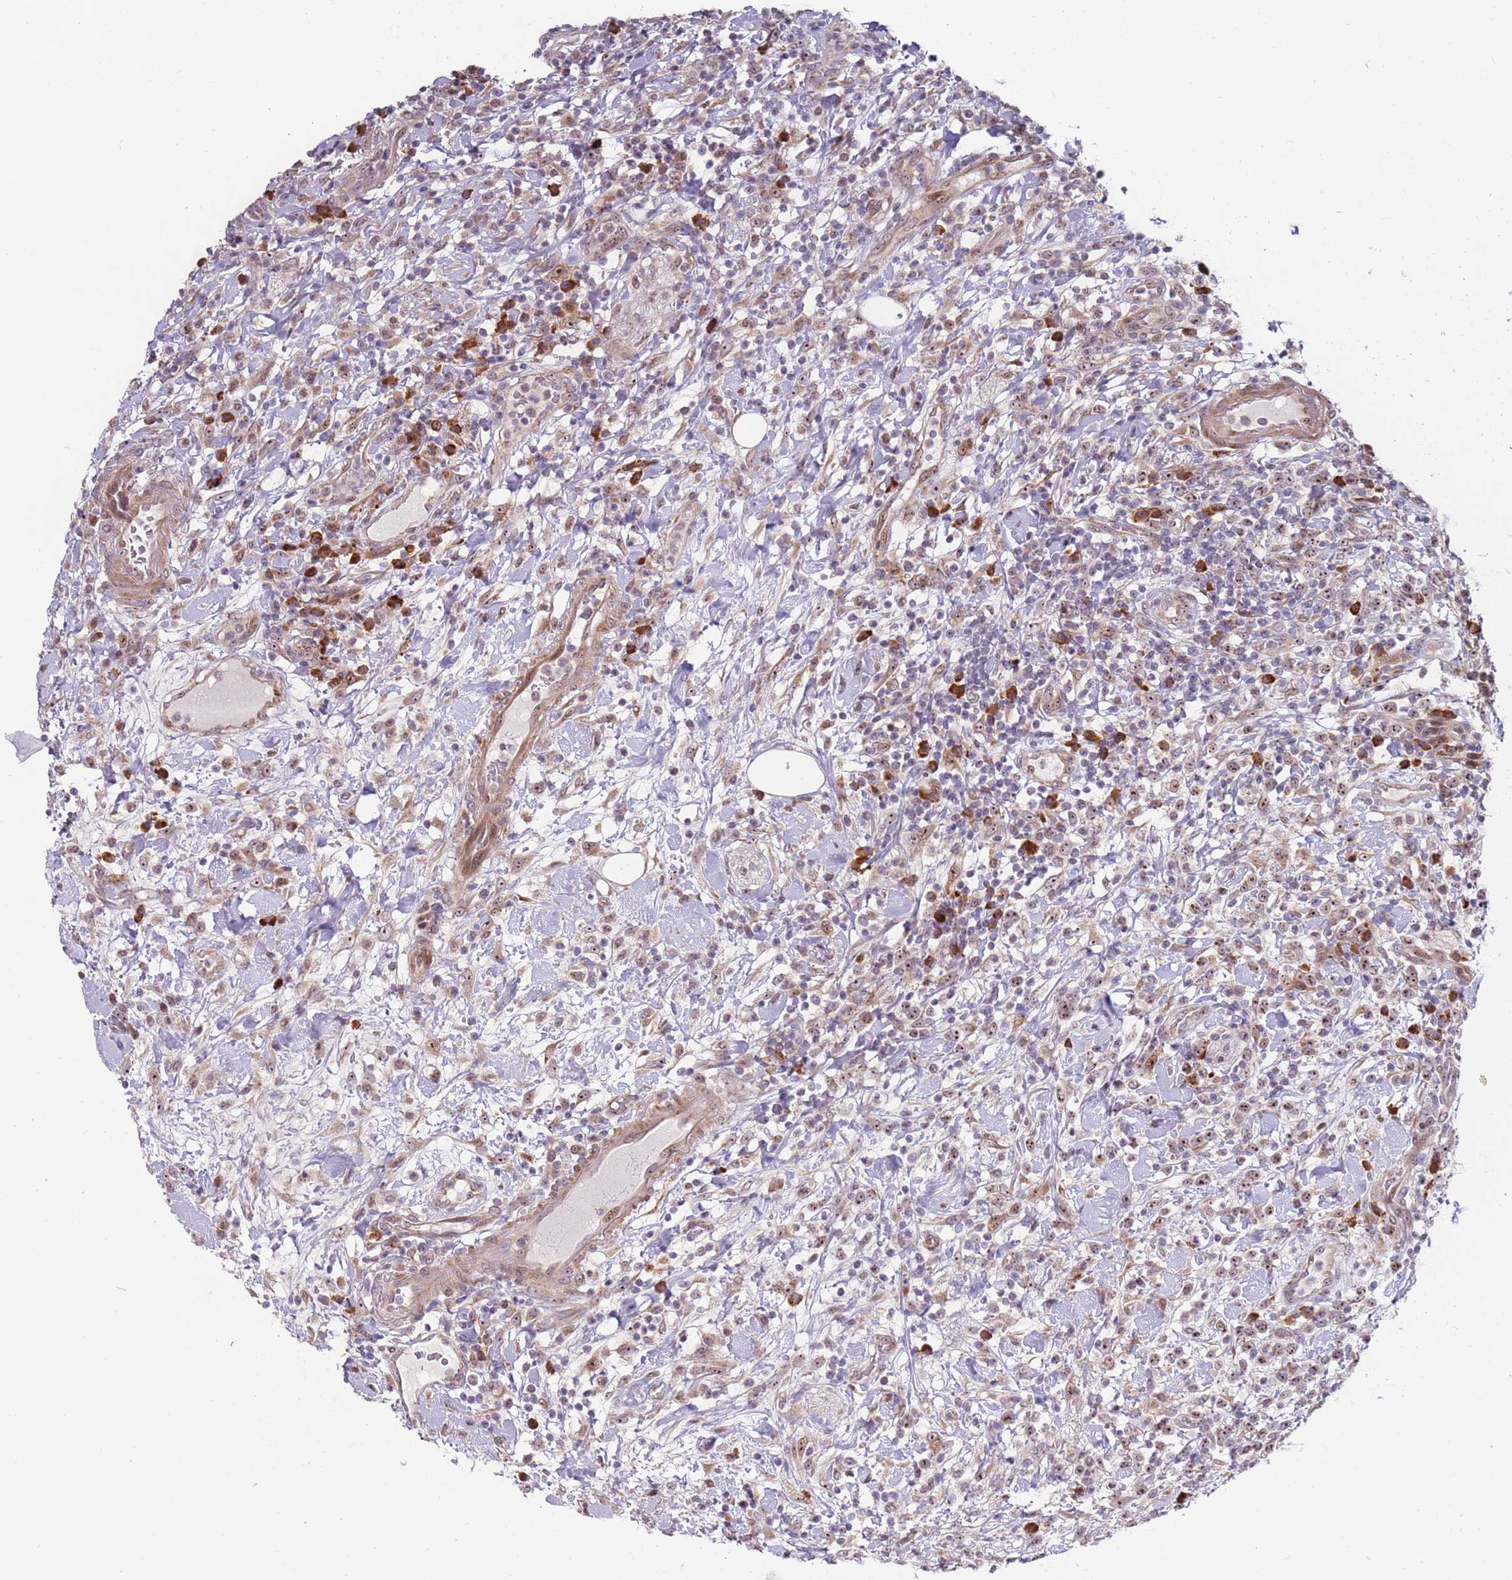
{"staining": {"intensity": "moderate", "quantity": ">75%", "location": "nuclear"}, "tissue": "lymphoma", "cell_type": "Tumor cells", "image_type": "cancer", "snomed": [{"axis": "morphology", "description": "Malignant lymphoma, non-Hodgkin's type, High grade"}, {"axis": "topography", "description": "Colon"}], "caption": "DAB immunohistochemical staining of lymphoma reveals moderate nuclear protein positivity in about >75% of tumor cells.", "gene": "UCMA", "patient": {"sex": "female", "age": 53}}